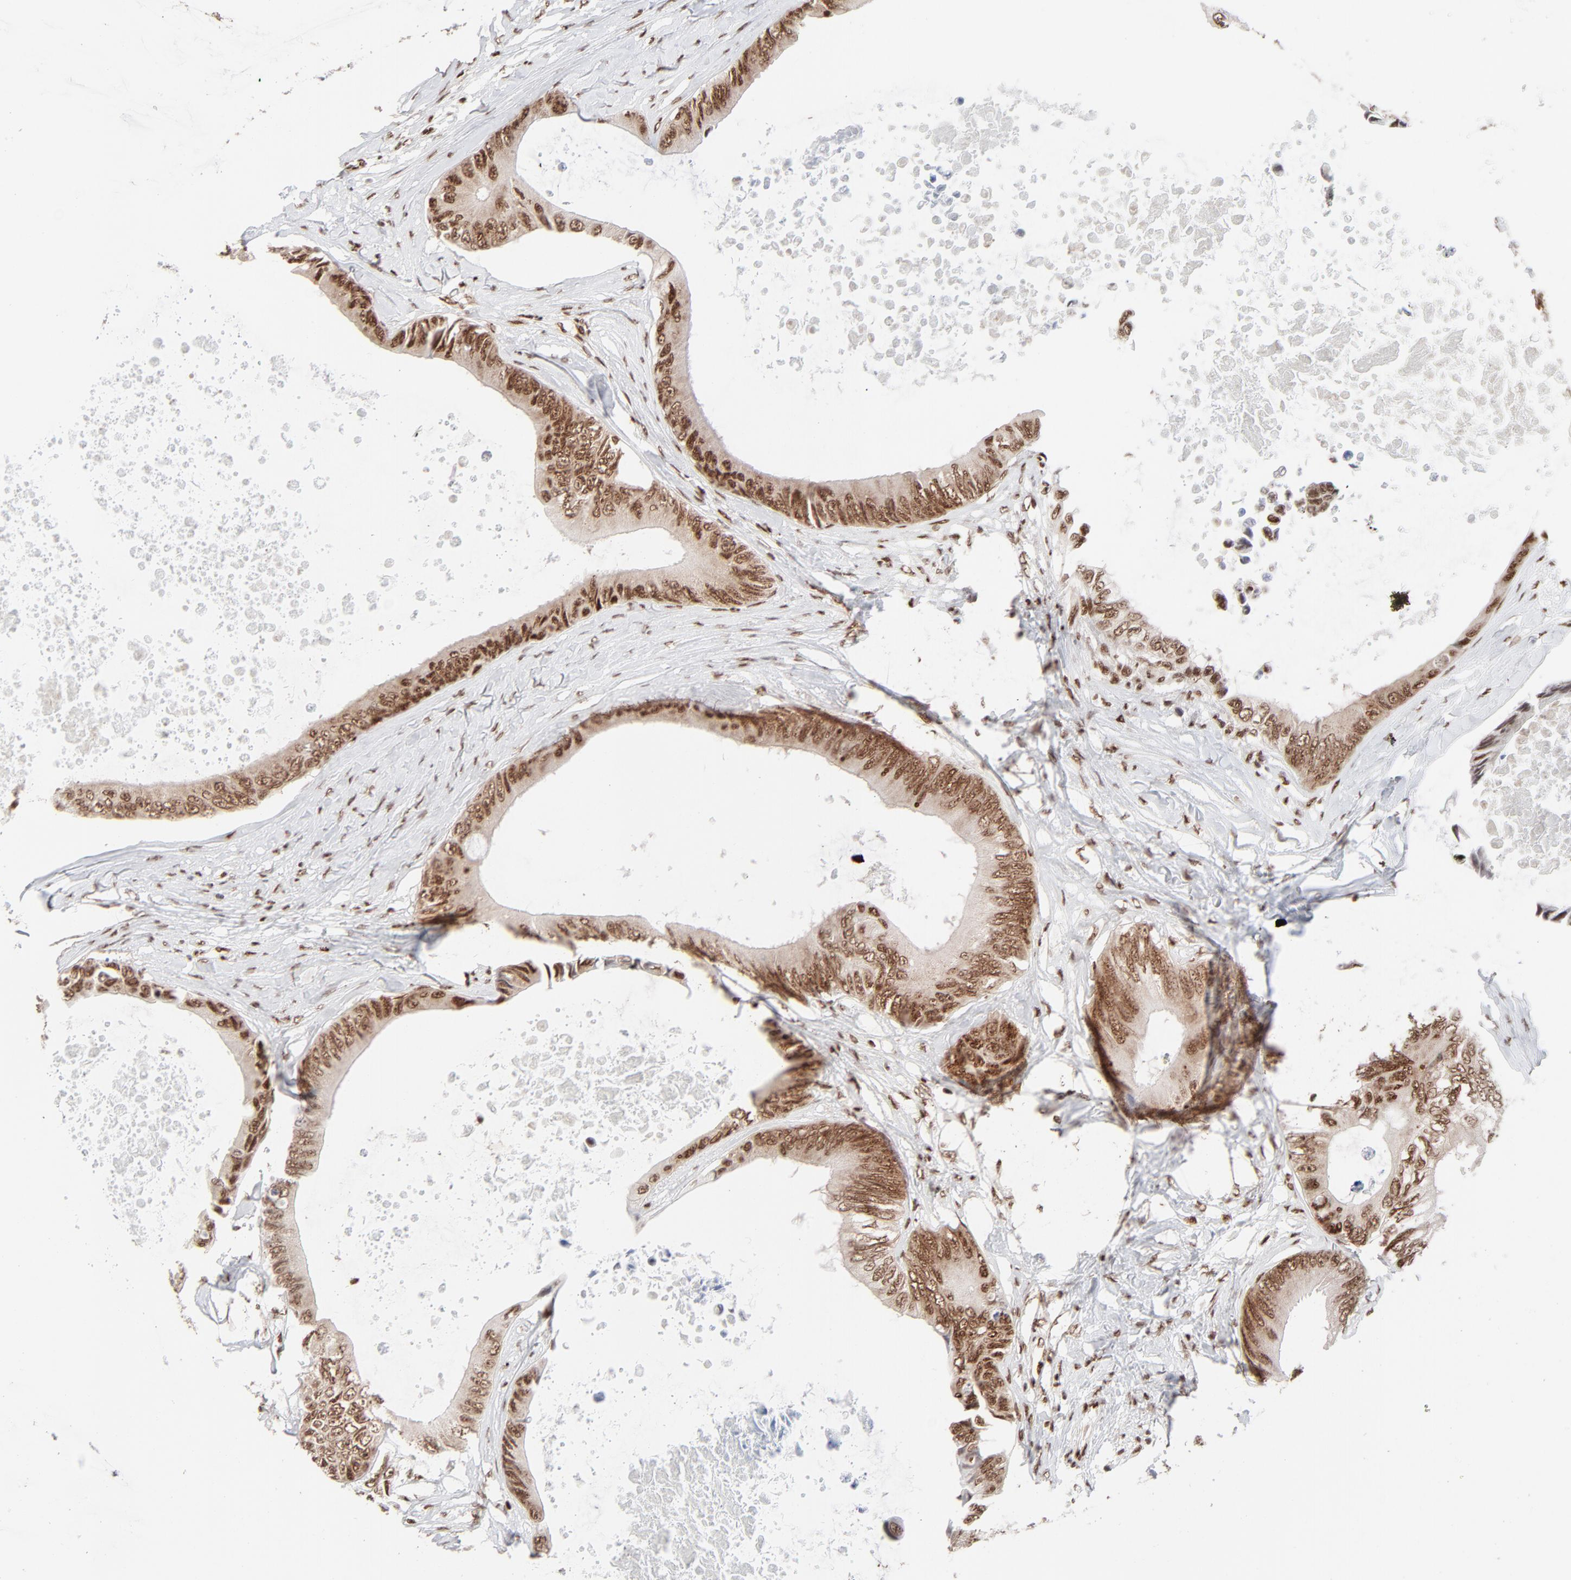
{"staining": {"intensity": "strong", "quantity": ">75%", "location": "nuclear"}, "tissue": "colorectal cancer", "cell_type": "Tumor cells", "image_type": "cancer", "snomed": [{"axis": "morphology", "description": "Normal tissue, NOS"}, {"axis": "morphology", "description": "Adenocarcinoma, NOS"}, {"axis": "topography", "description": "Rectum"}, {"axis": "topography", "description": "Peripheral nerve tissue"}], "caption": "Protein expression analysis of colorectal adenocarcinoma demonstrates strong nuclear expression in about >75% of tumor cells.", "gene": "TARDBP", "patient": {"sex": "female", "age": 77}}